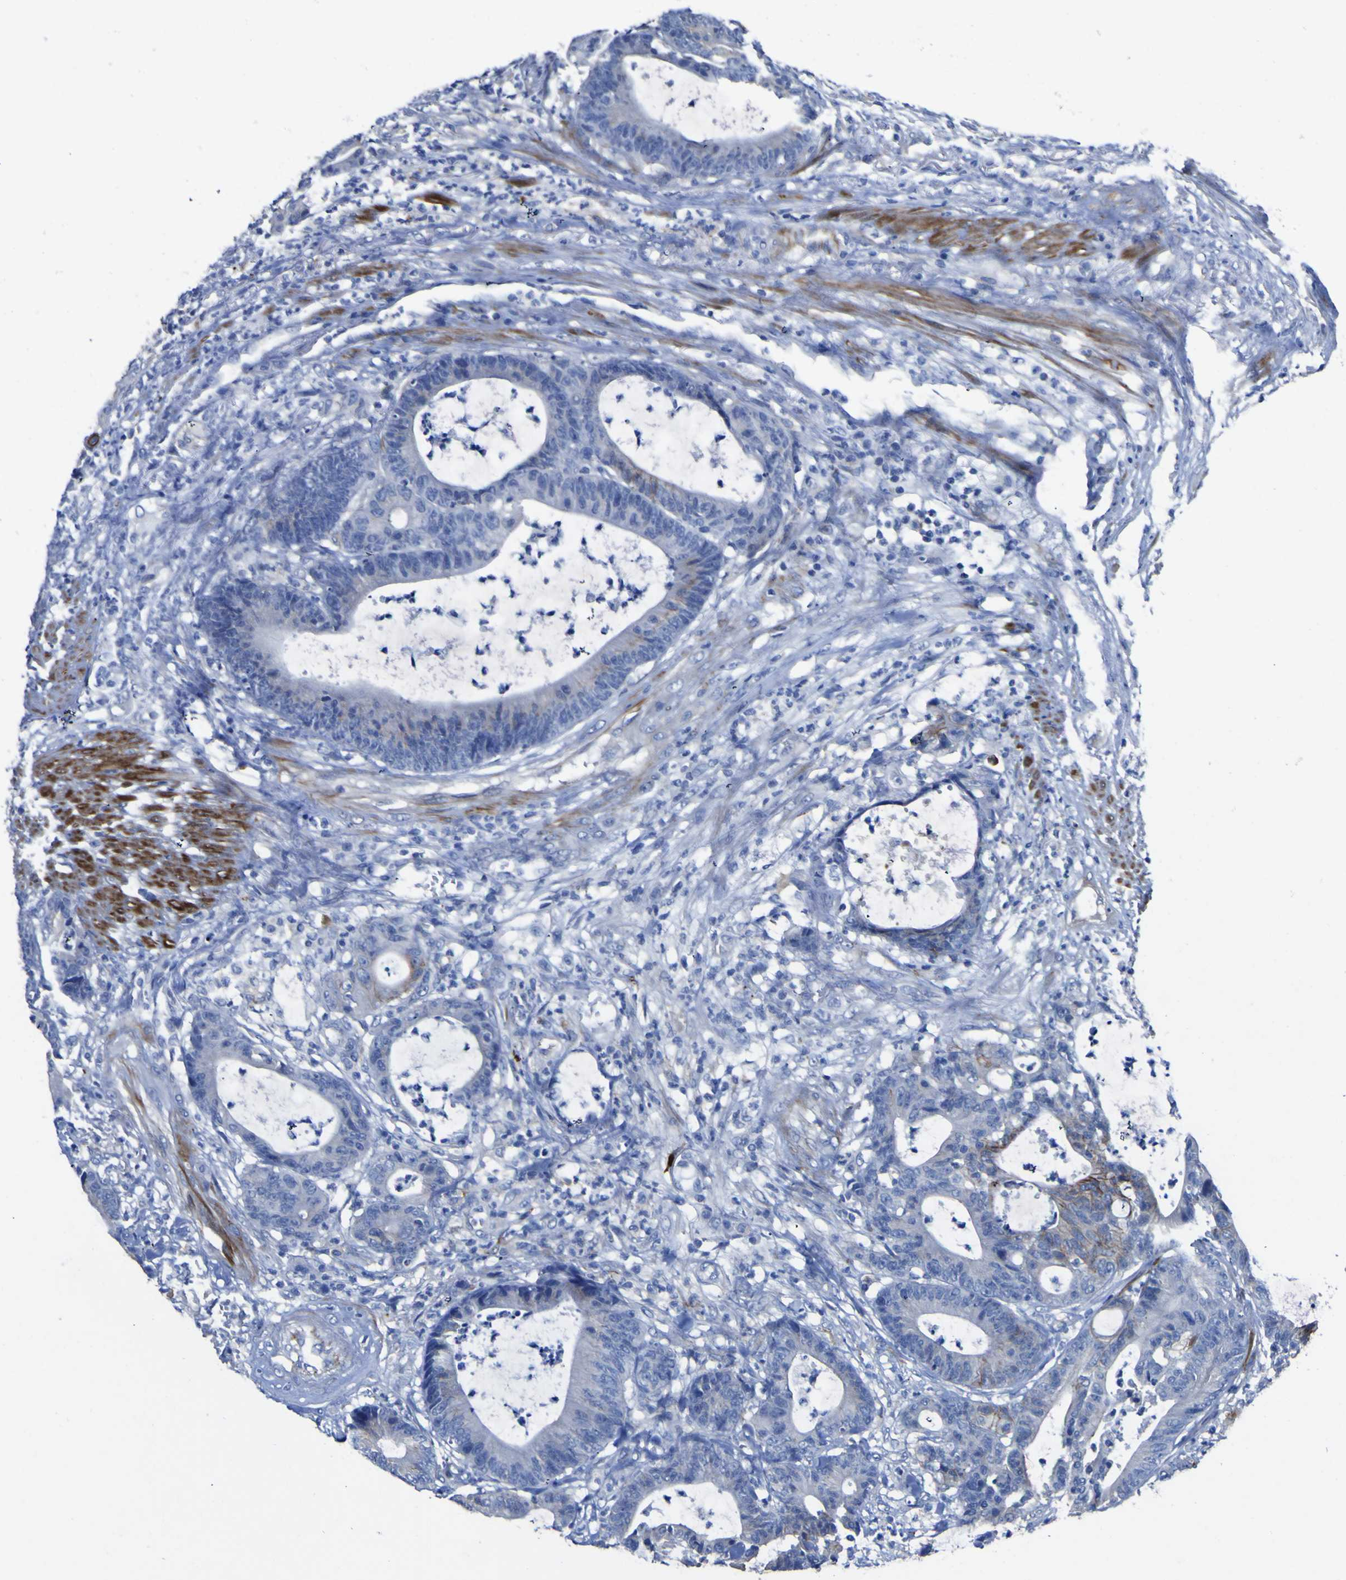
{"staining": {"intensity": "weak", "quantity": "<25%", "location": "cytoplasmic/membranous"}, "tissue": "colorectal cancer", "cell_type": "Tumor cells", "image_type": "cancer", "snomed": [{"axis": "morphology", "description": "Adenocarcinoma, NOS"}, {"axis": "topography", "description": "Colon"}], "caption": "Adenocarcinoma (colorectal) was stained to show a protein in brown. There is no significant expression in tumor cells.", "gene": "AGO4", "patient": {"sex": "female", "age": 84}}